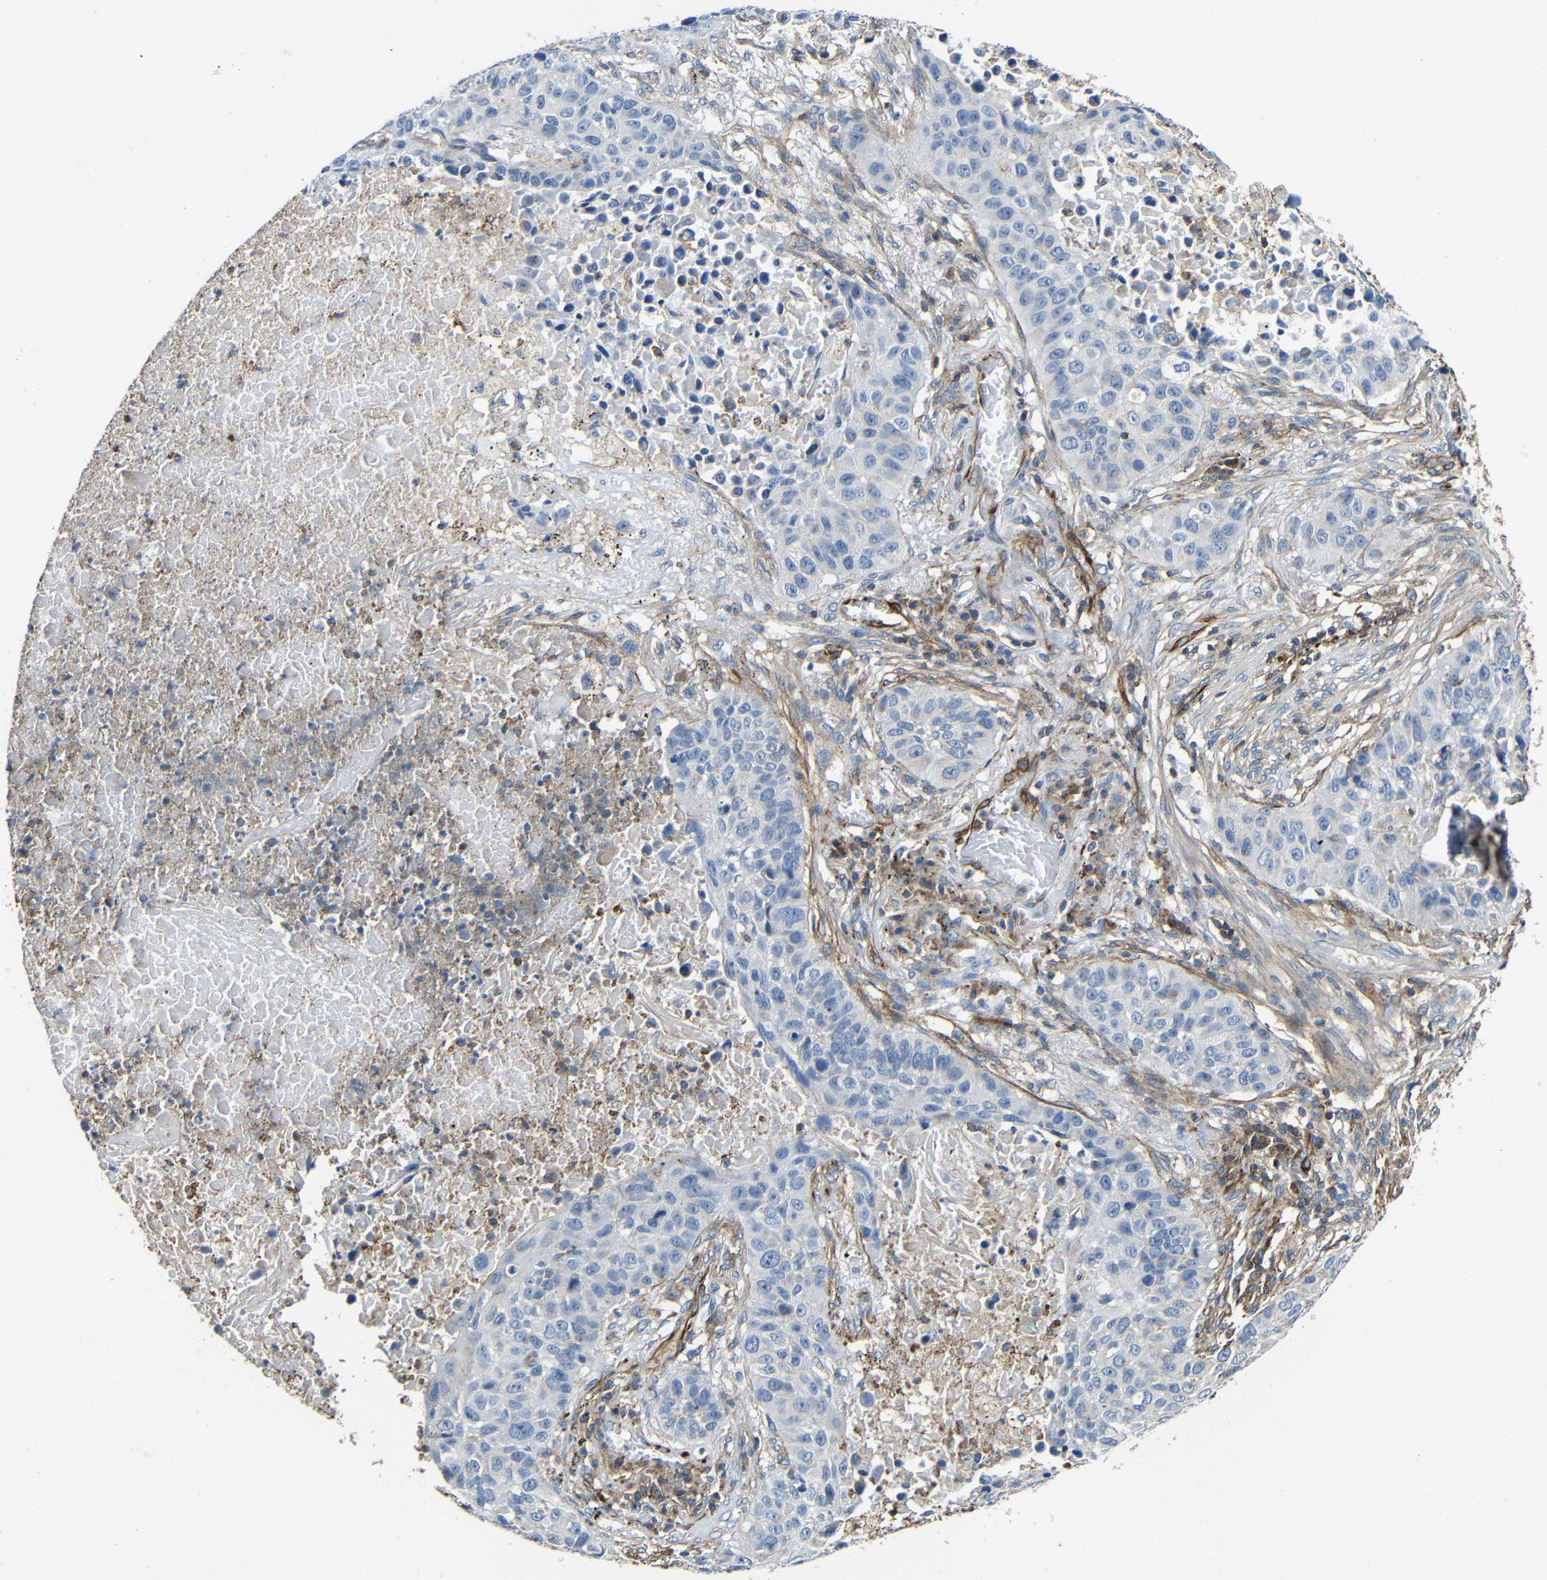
{"staining": {"intensity": "negative", "quantity": "none", "location": "none"}, "tissue": "lung cancer", "cell_type": "Tumor cells", "image_type": "cancer", "snomed": [{"axis": "morphology", "description": "Squamous cell carcinoma, NOS"}, {"axis": "topography", "description": "Lung"}], "caption": "Immunohistochemical staining of human lung cancer (squamous cell carcinoma) exhibits no significant expression in tumor cells.", "gene": "IGSF10", "patient": {"sex": "male", "age": 57}}